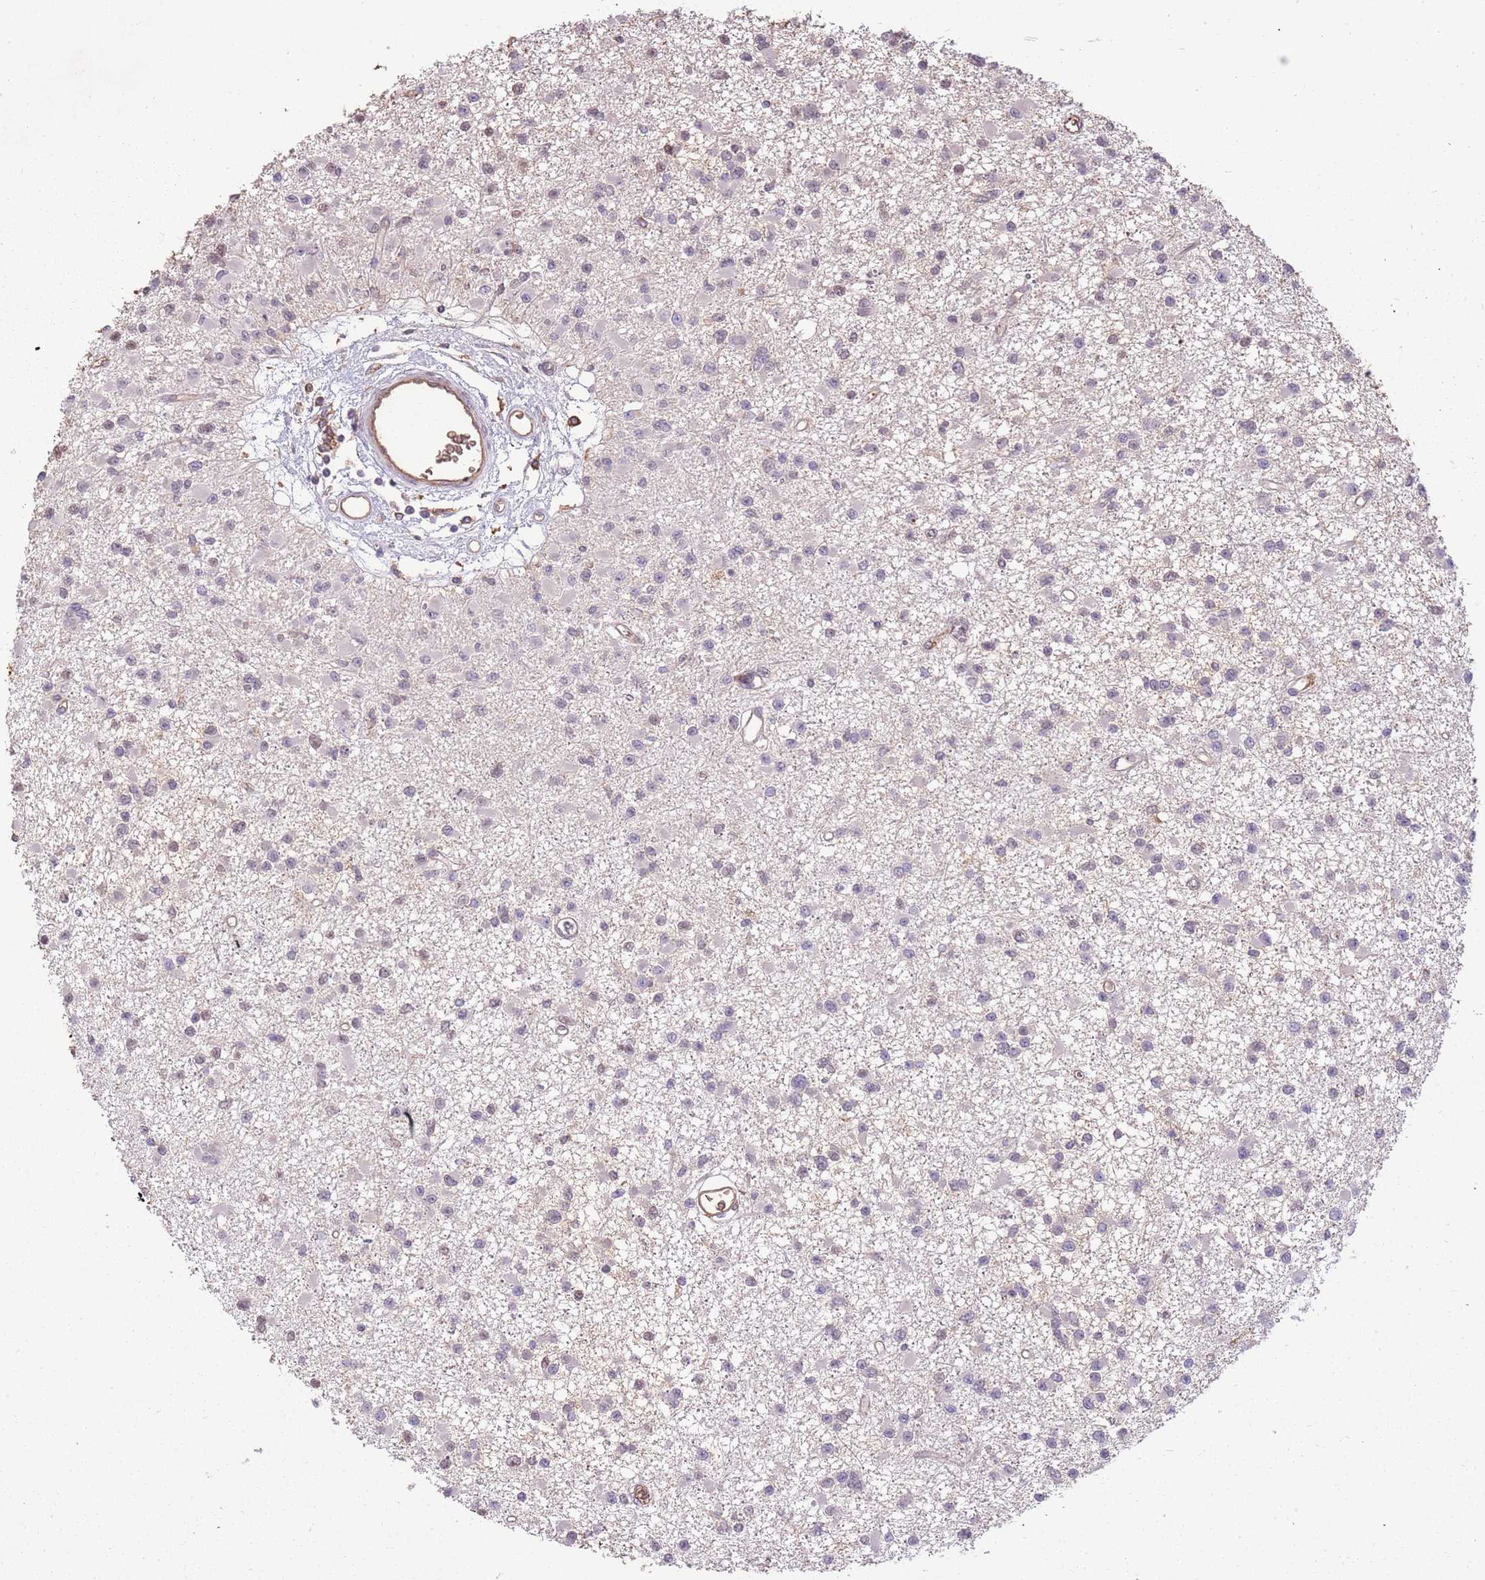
{"staining": {"intensity": "negative", "quantity": "none", "location": "none"}, "tissue": "glioma", "cell_type": "Tumor cells", "image_type": "cancer", "snomed": [{"axis": "morphology", "description": "Glioma, malignant, Low grade"}, {"axis": "topography", "description": "Brain"}], "caption": "Image shows no protein staining in tumor cells of glioma tissue.", "gene": "FECH", "patient": {"sex": "female", "age": 22}}